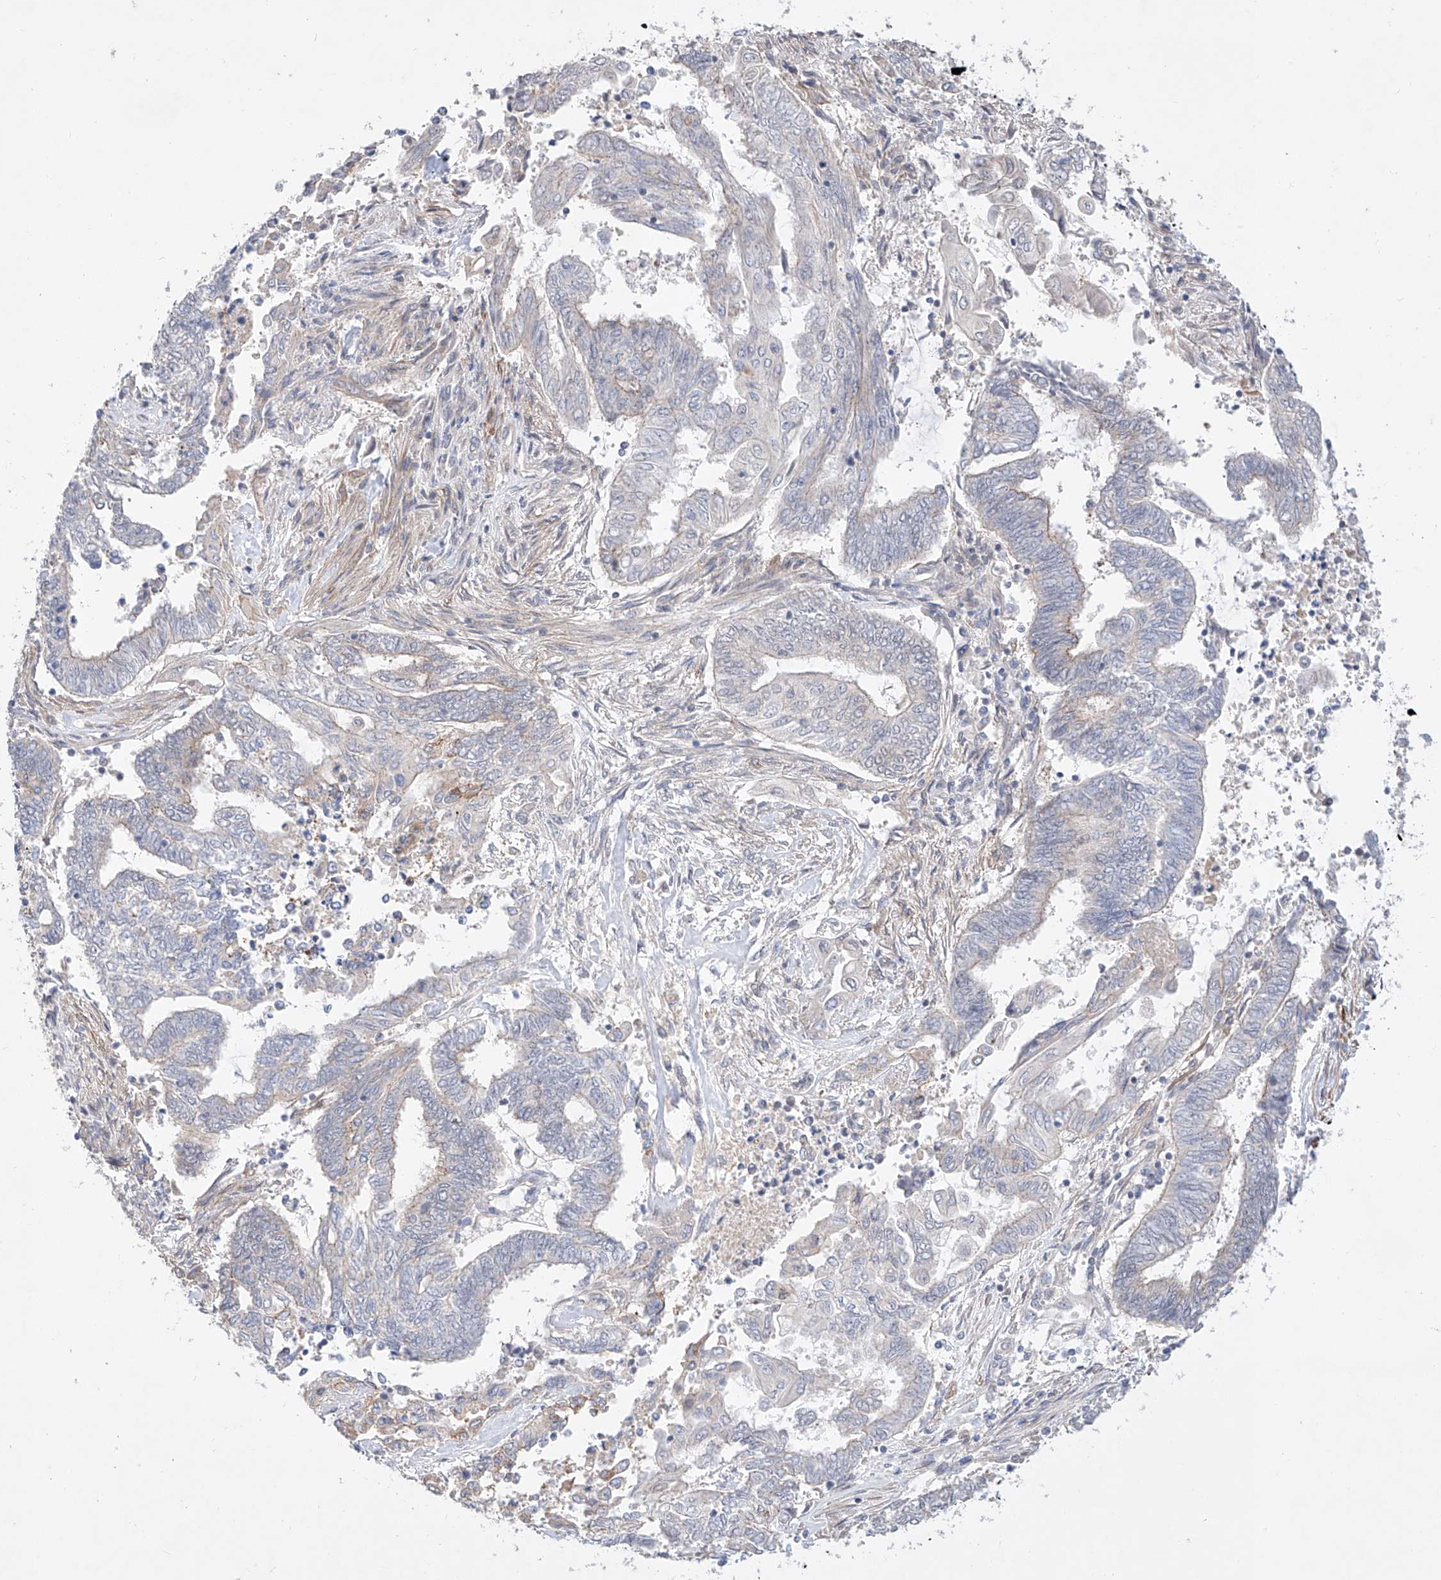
{"staining": {"intensity": "negative", "quantity": "none", "location": "none"}, "tissue": "endometrial cancer", "cell_type": "Tumor cells", "image_type": "cancer", "snomed": [{"axis": "morphology", "description": "Adenocarcinoma, NOS"}, {"axis": "topography", "description": "Uterus"}, {"axis": "topography", "description": "Endometrium"}], "caption": "IHC micrograph of endometrial cancer stained for a protein (brown), which displays no staining in tumor cells.", "gene": "TSR2", "patient": {"sex": "female", "age": 70}}